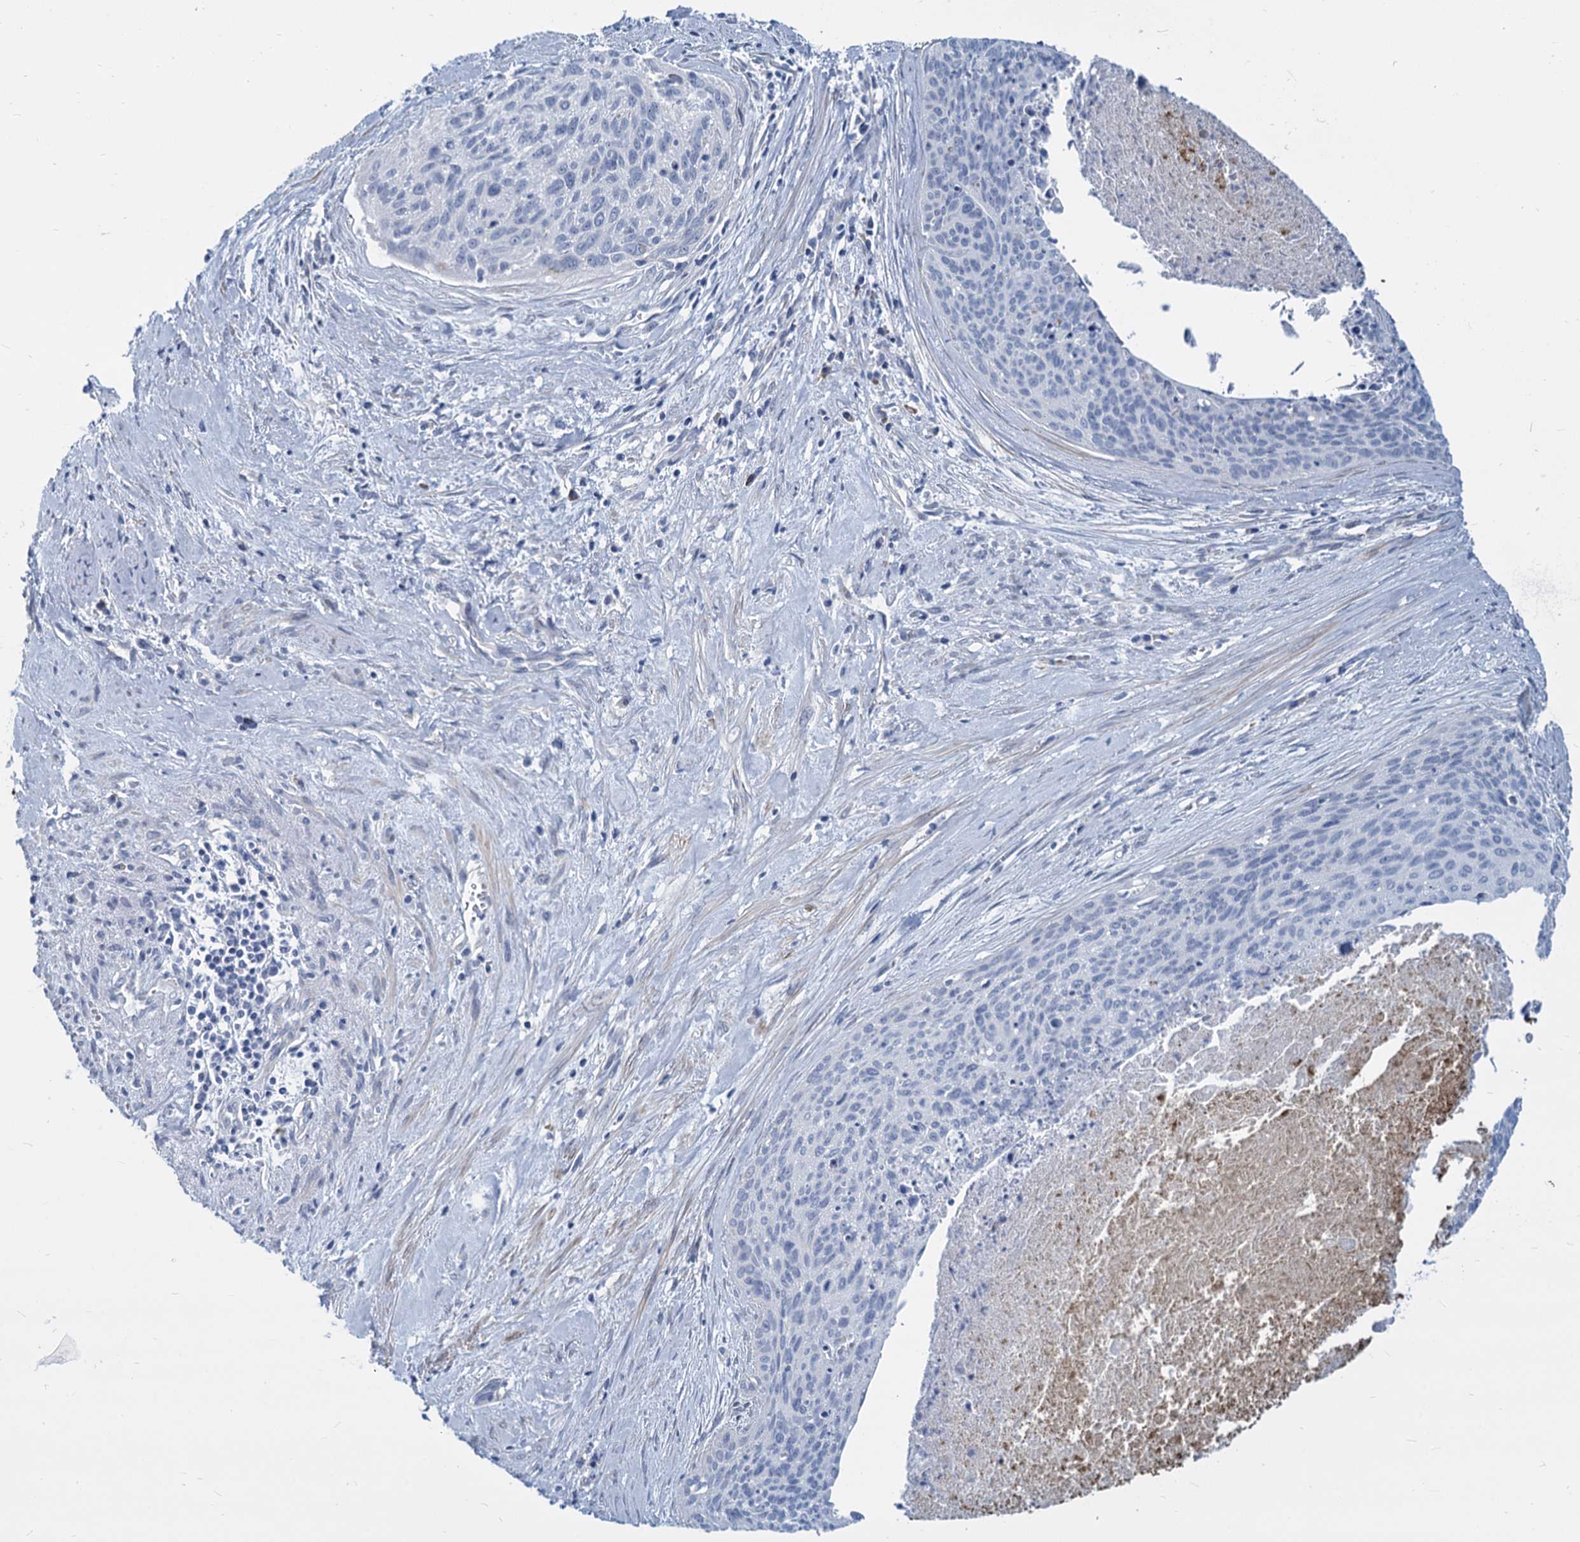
{"staining": {"intensity": "negative", "quantity": "none", "location": "none"}, "tissue": "cervical cancer", "cell_type": "Tumor cells", "image_type": "cancer", "snomed": [{"axis": "morphology", "description": "Squamous cell carcinoma, NOS"}, {"axis": "topography", "description": "Cervix"}], "caption": "Immunohistochemistry photomicrograph of human cervical squamous cell carcinoma stained for a protein (brown), which reveals no staining in tumor cells.", "gene": "GSTM3", "patient": {"sex": "female", "age": 55}}